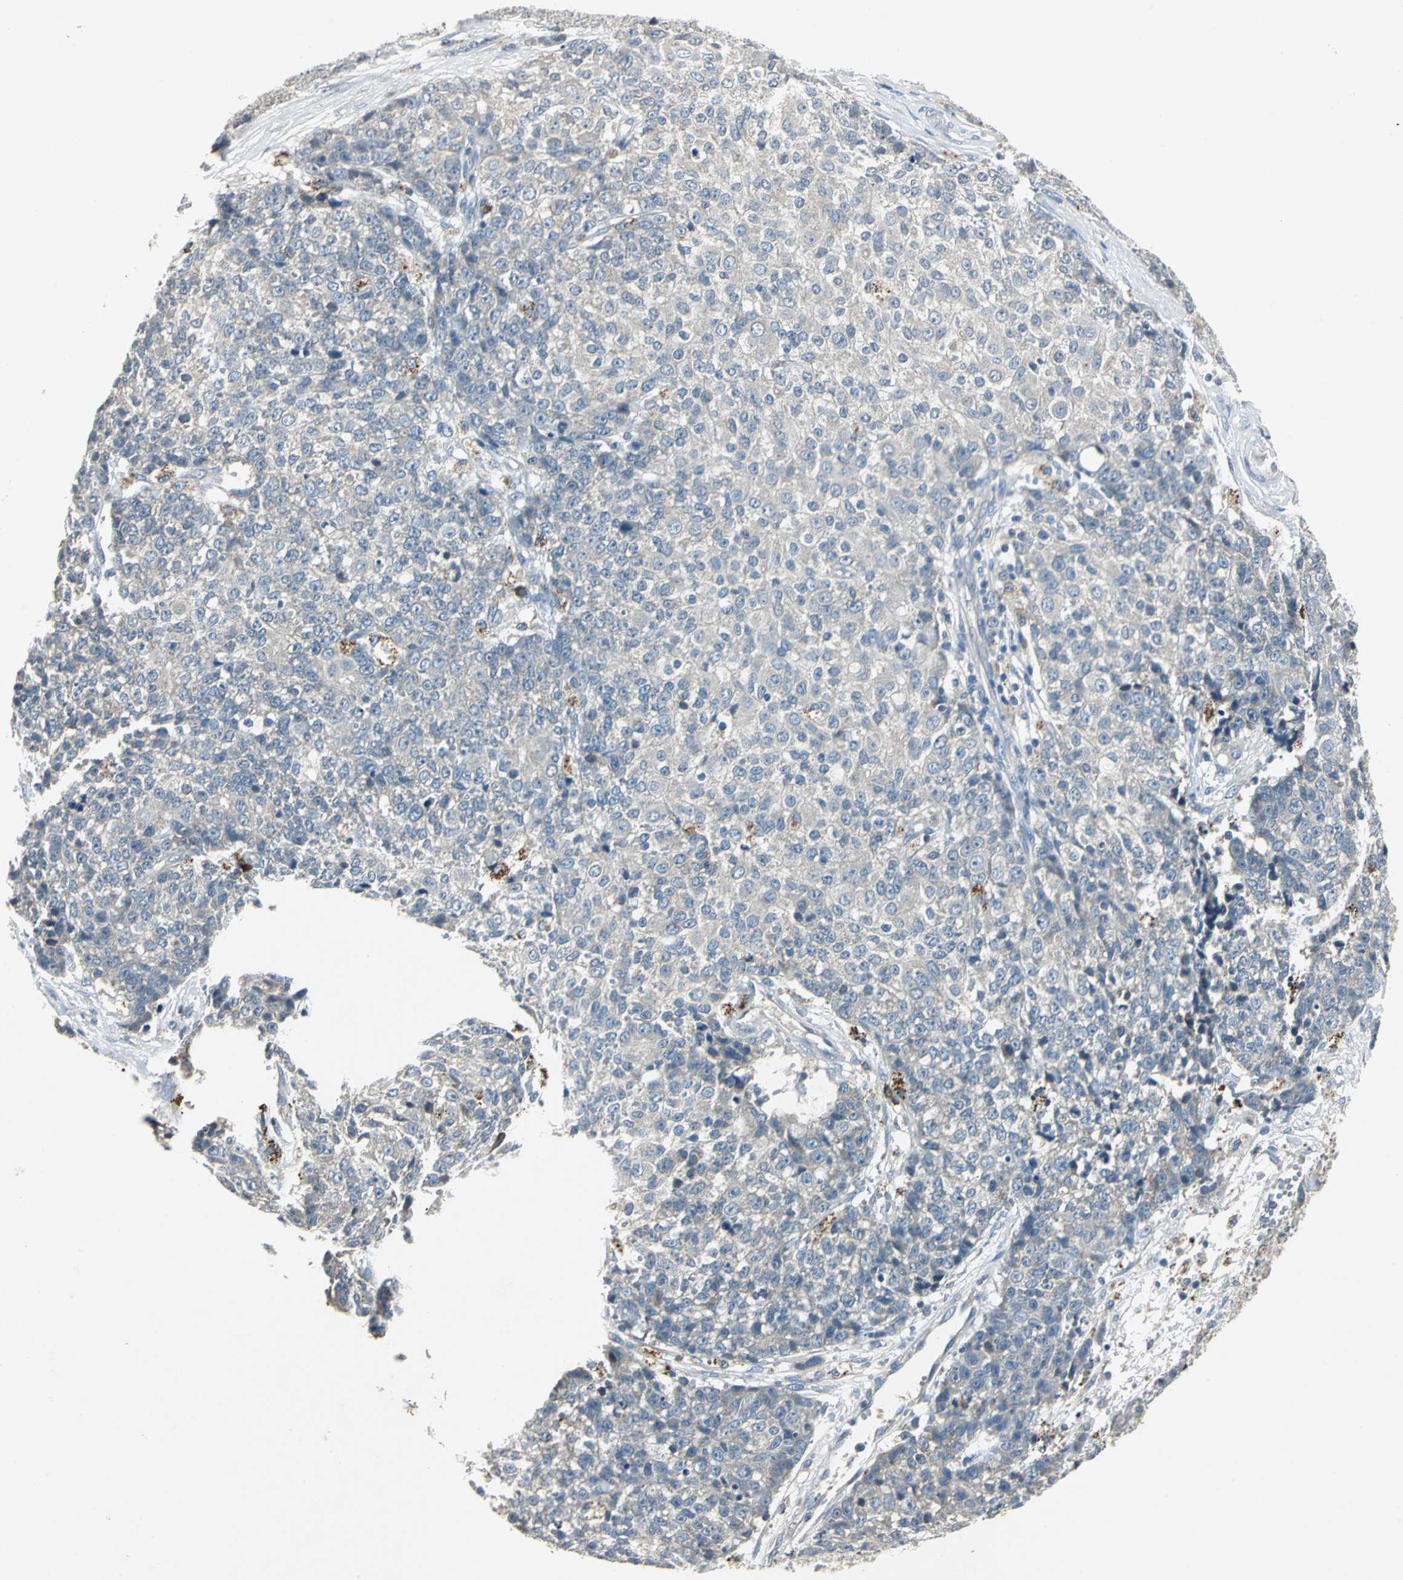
{"staining": {"intensity": "weak", "quantity": "<25%", "location": "cytoplasmic/membranous"}, "tissue": "ovarian cancer", "cell_type": "Tumor cells", "image_type": "cancer", "snomed": [{"axis": "morphology", "description": "Carcinoma, endometroid"}, {"axis": "topography", "description": "Ovary"}], "caption": "Histopathology image shows no protein expression in tumor cells of ovarian cancer tissue.", "gene": "SLC2A13", "patient": {"sex": "female", "age": 42}}